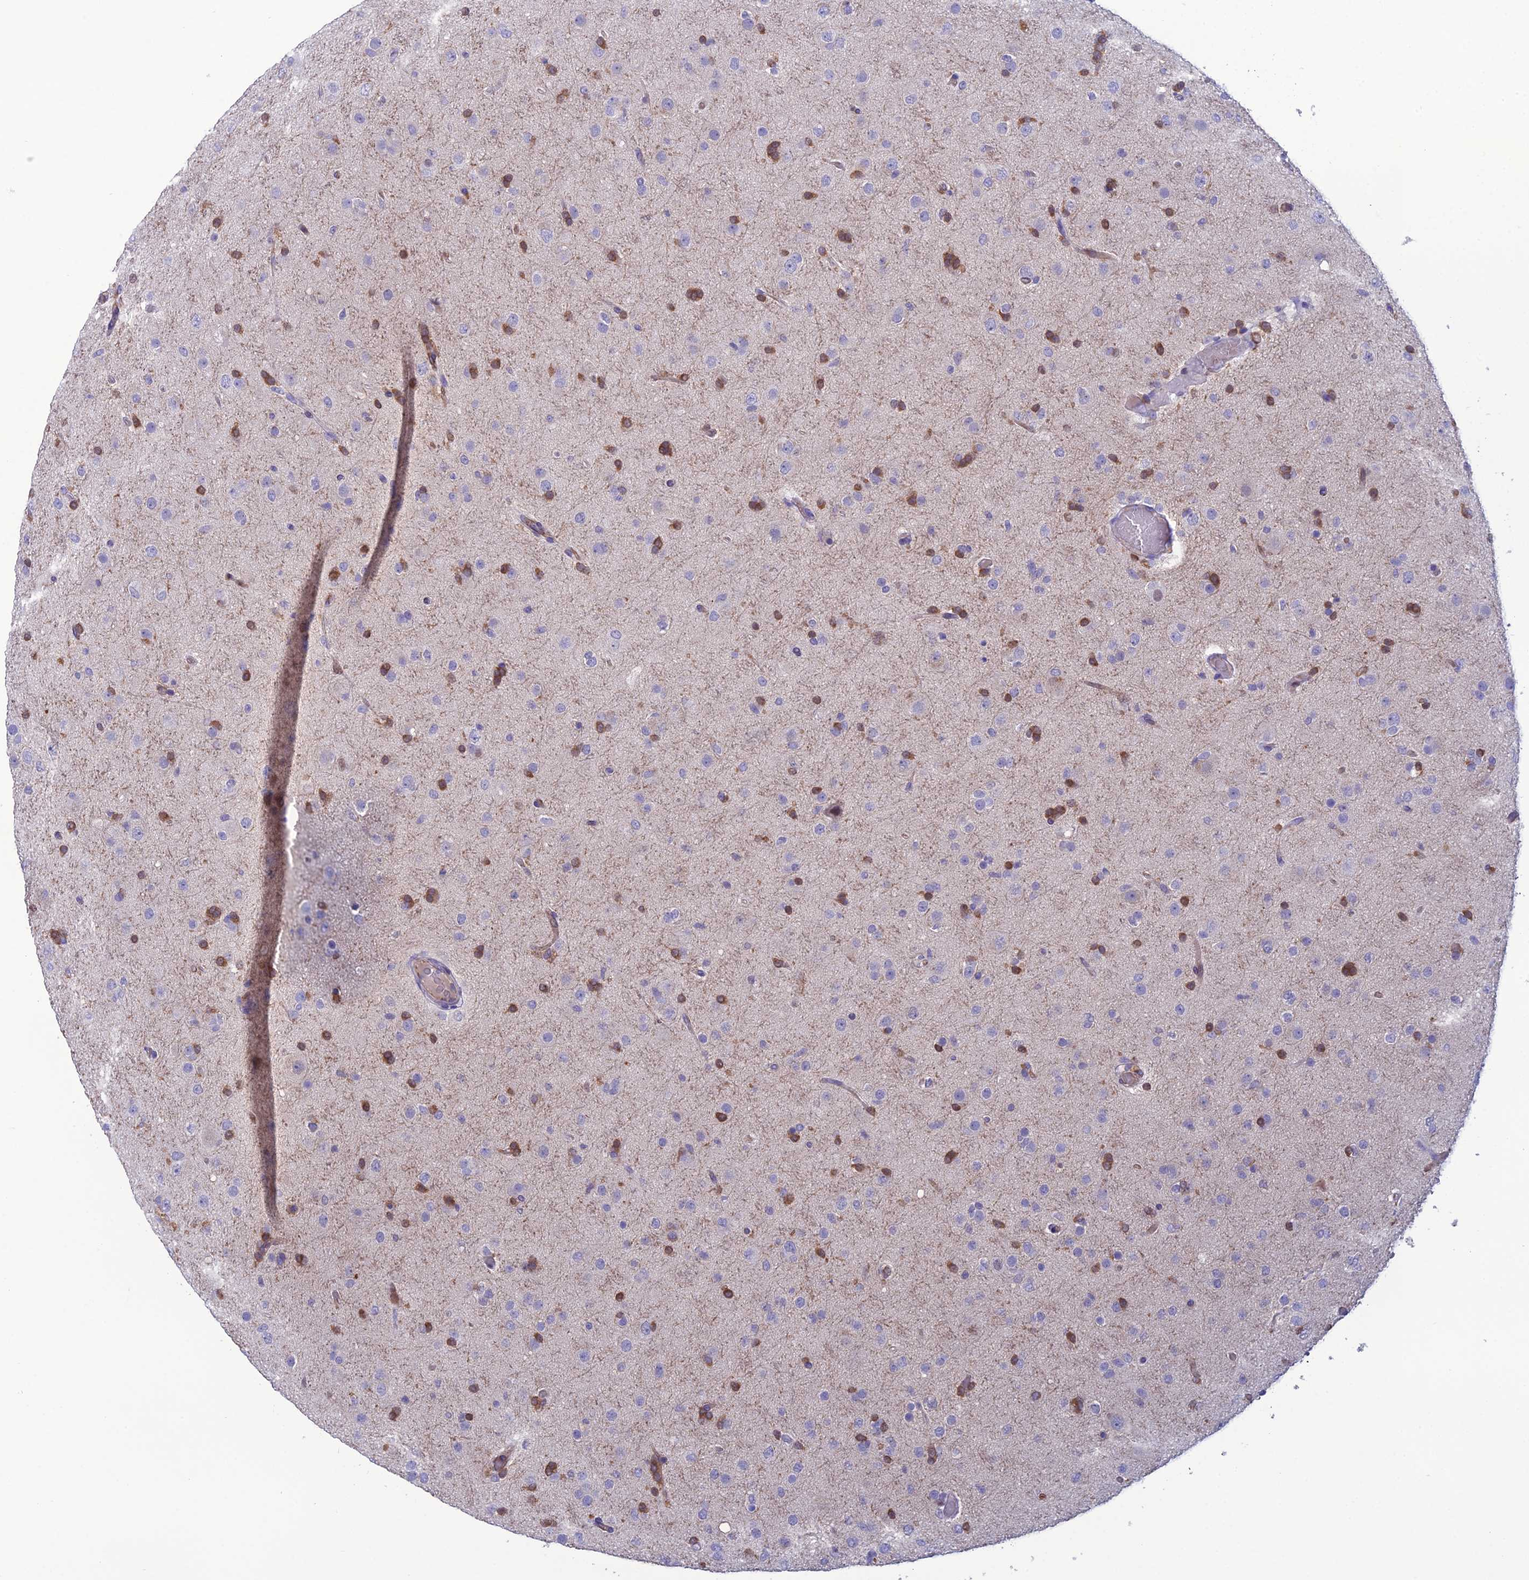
{"staining": {"intensity": "moderate", "quantity": "<25%", "location": "cytoplasmic/membranous"}, "tissue": "glioma", "cell_type": "Tumor cells", "image_type": "cancer", "snomed": [{"axis": "morphology", "description": "Glioma, malignant, Low grade"}, {"axis": "topography", "description": "Brain"}], "caption": "The immunohistochemical stain labels moderate cytoplasmic/membranous positivity in tumor cells of glioma tissue.", "gene": "CRB2", "patient": {"sex": "male", "age": 65}}